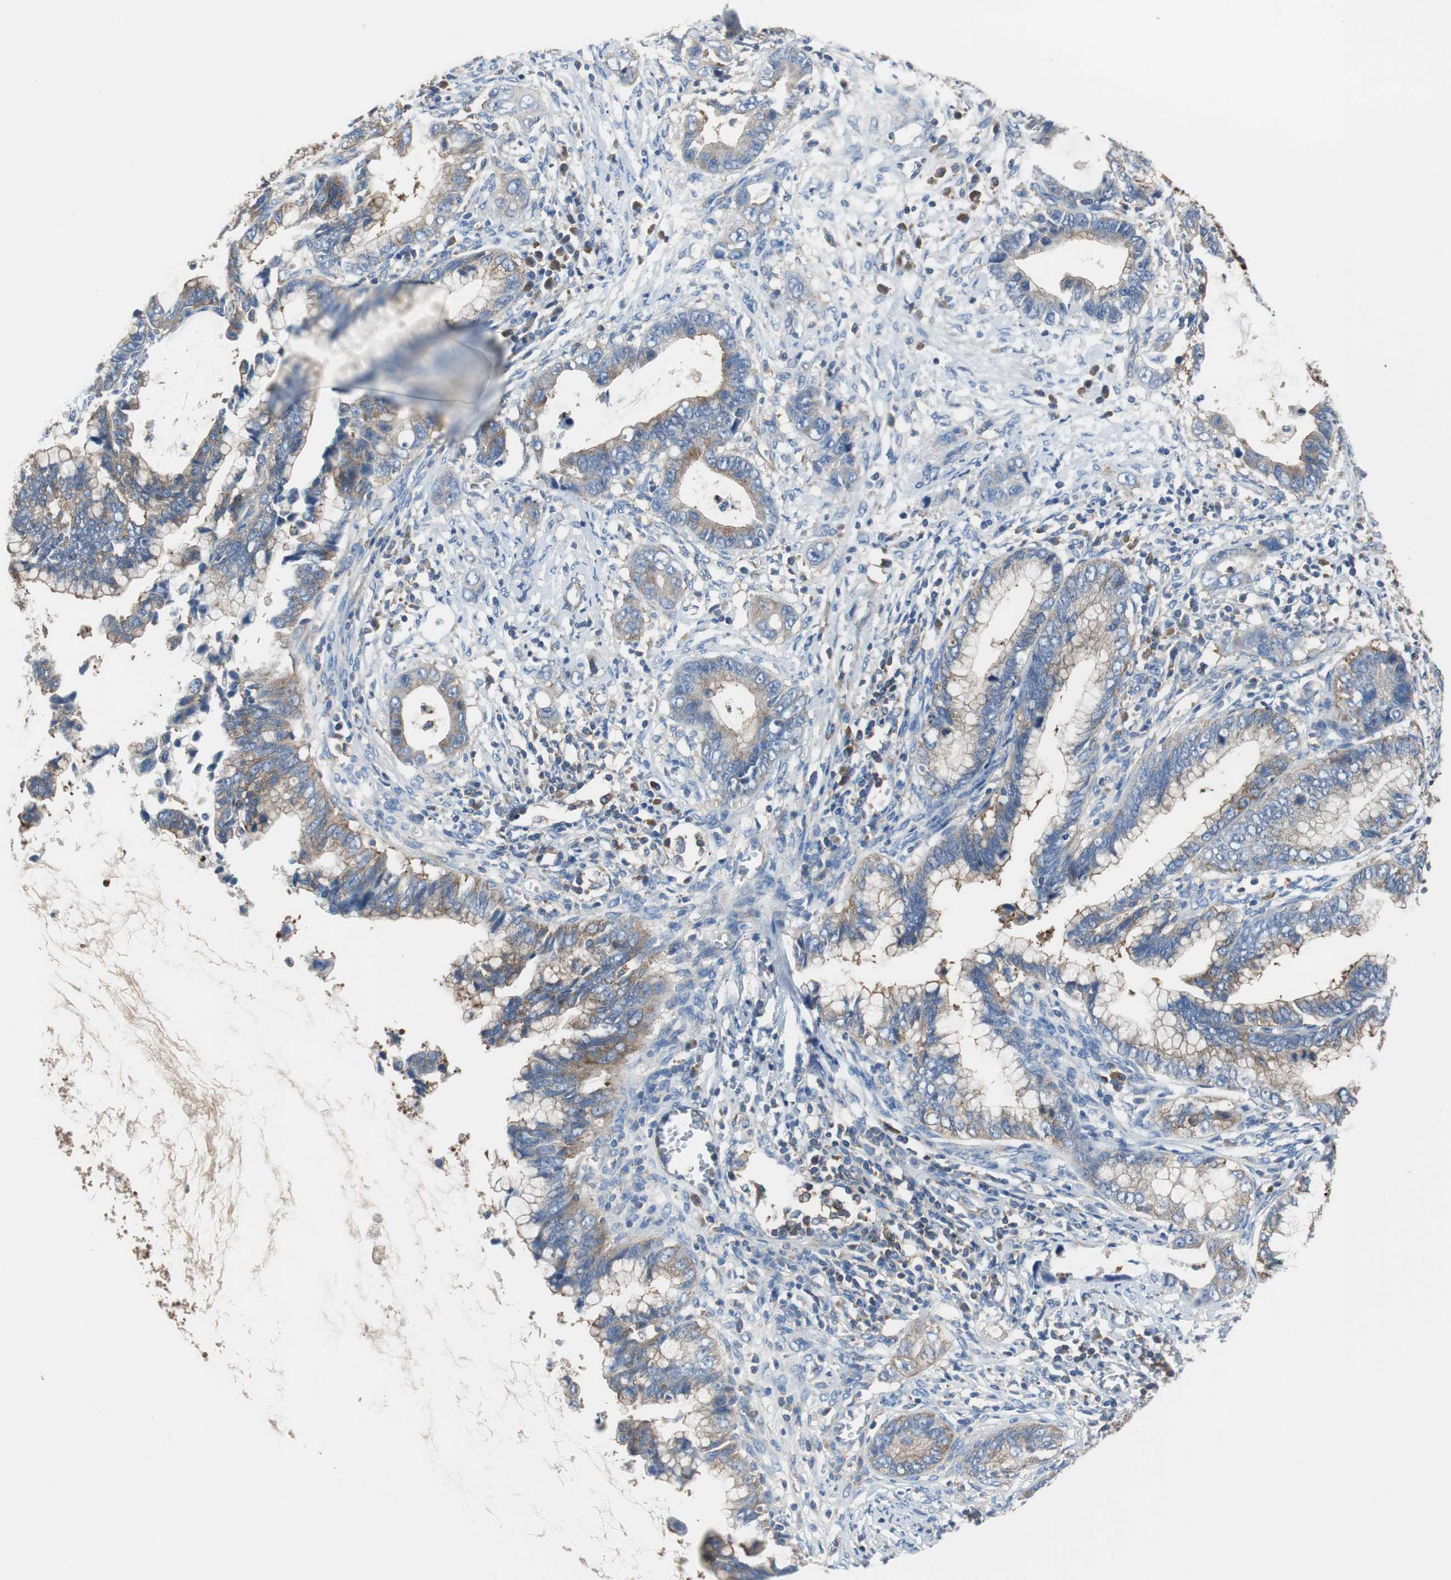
{"staining": {"intensity": "moderate", "quantity": ">75%", "location": "cytoplasmic/membranous"}, "tissue": "cervical cancer", "cell_type": "Tumor cells", "image_type": "cancer", "snomed": [{"axis": "morphology", "description": "Adenocarcinoma, NOS"}, {"axis": "topography", "description": "Cervix"}], "caption": "Immunohistochemical staining of adenocarcinoma (cervical) exhibits moderate cytoplasmic/membranous protein expression in approximately >75% of tumor cells. The staining is performed using DAB (3,3'-diaminobenzidine) brown chromogen to label protein expression. The nuclei are counter-stained blue using hematoxylin.", "gene": "BRAF", "patient": {"sex": "female", "age": 44}}